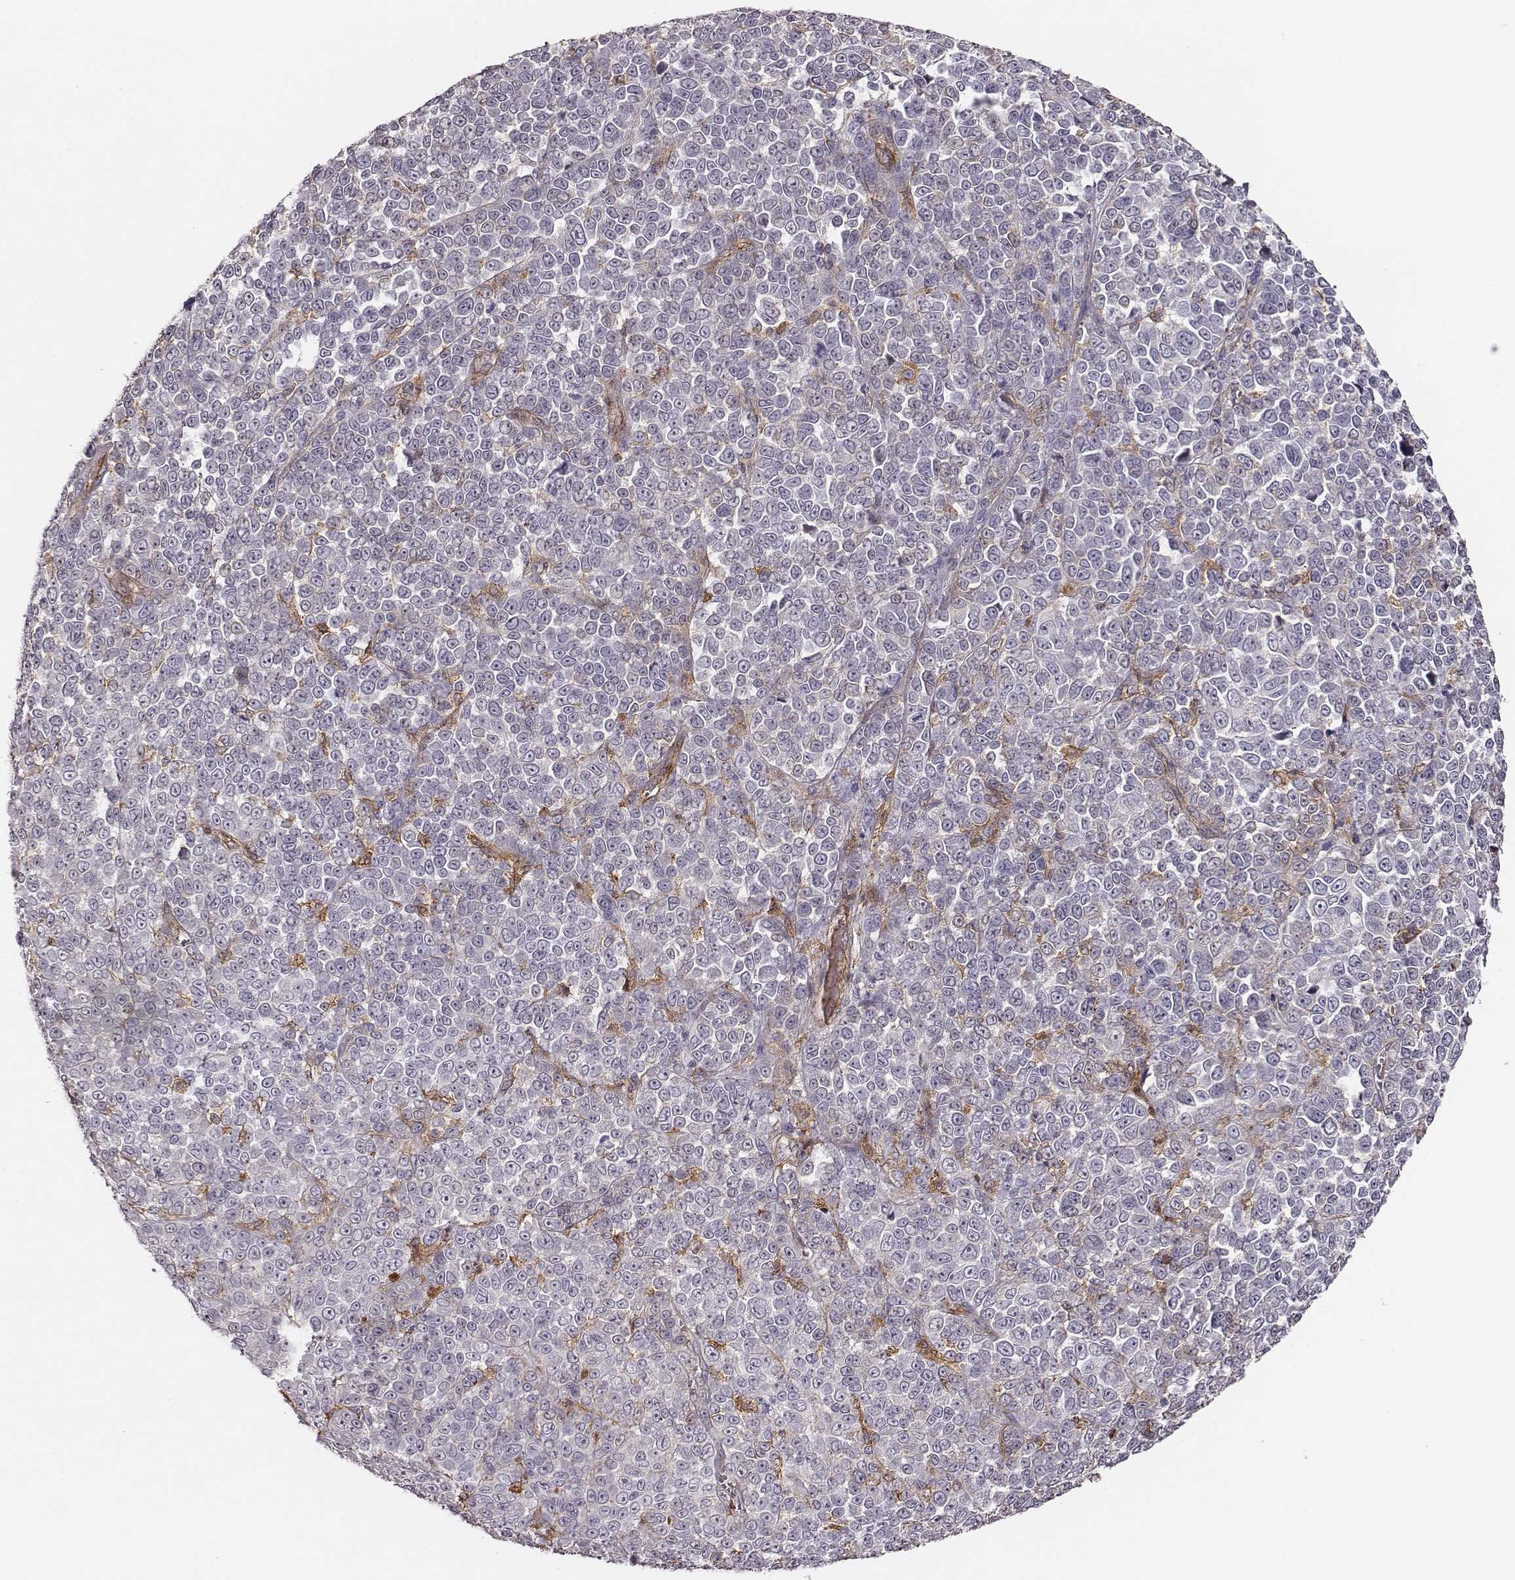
{"staining": {"intensity": "negative", "quantity": "none", "location": "none"}, "tissue": "melanoma", "cell_type": "Tumor cells", "image_type": "cancer", "snomed": [{"axis": "morphology", "description": "Malignant melanoma, NOS"}, {"axis": "topography", "description": "Skin"}], "caption": "A high-resolution micrograph shows immunohistochemistry staining of malignant melanoma, which displays no significant expression in tumor cells.", "gene": "ZYX", "patient": {"sex": "female", "age": 95}}